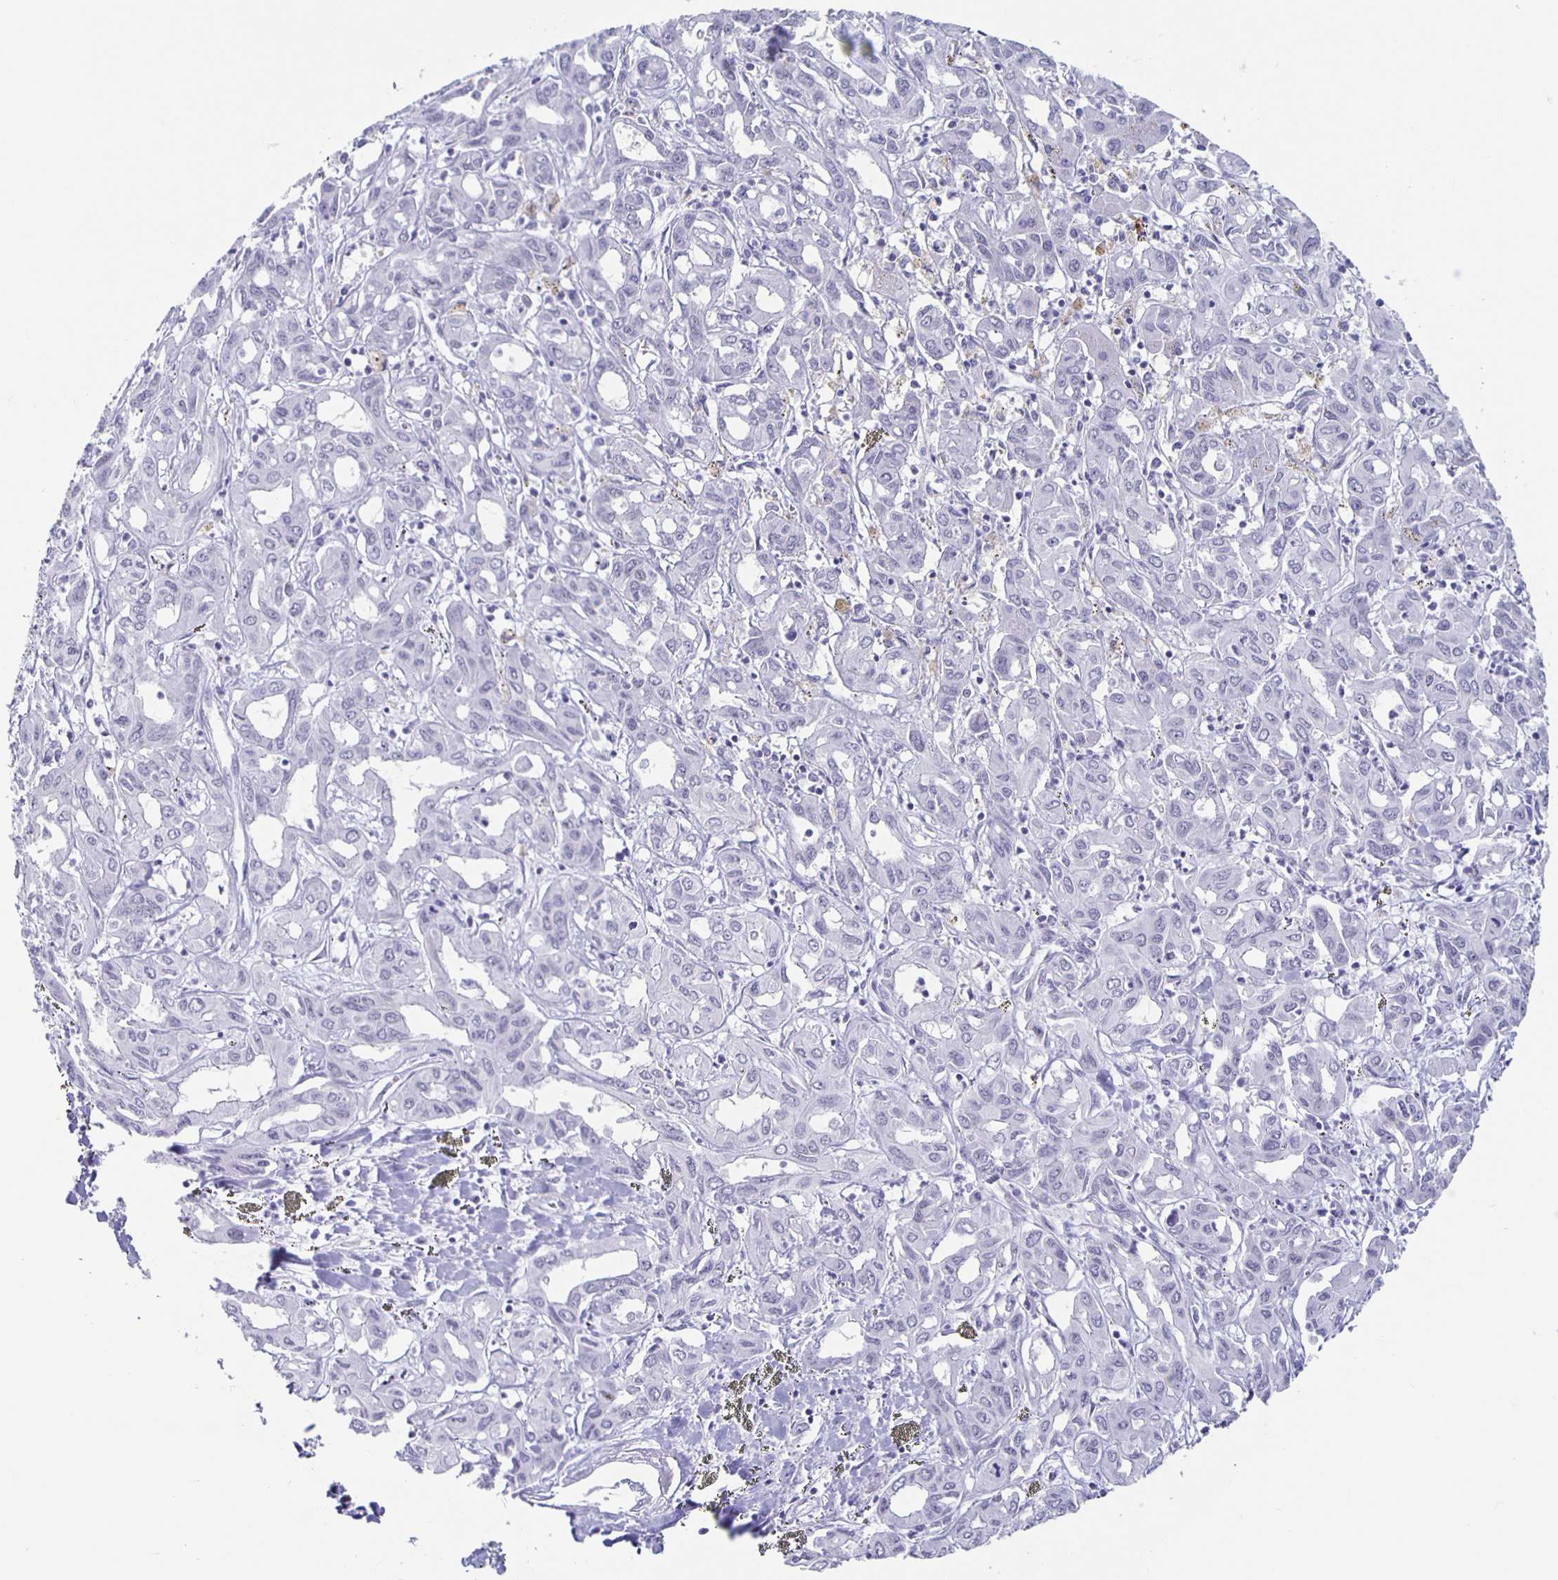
{"staining": {"intensity": "negative", "quantity": "none", "location": "none"}, "tissue": "liver cancer", "cell_type": "Tumor cells", "image_type": "cancer", "snomed": [{"axis": "morphology", "description": "Cholangiocarcinoma"}, {"axis": "topography", "description": "Liver"}], "caption": "A high-resolution image shows immunohistochemistry staining of liver cancer (cholangiocarcinoma), which shows no significant positivity in tumor cells.", "gene": "TPPP", "patient": {"sex": "female", "age": 60}}